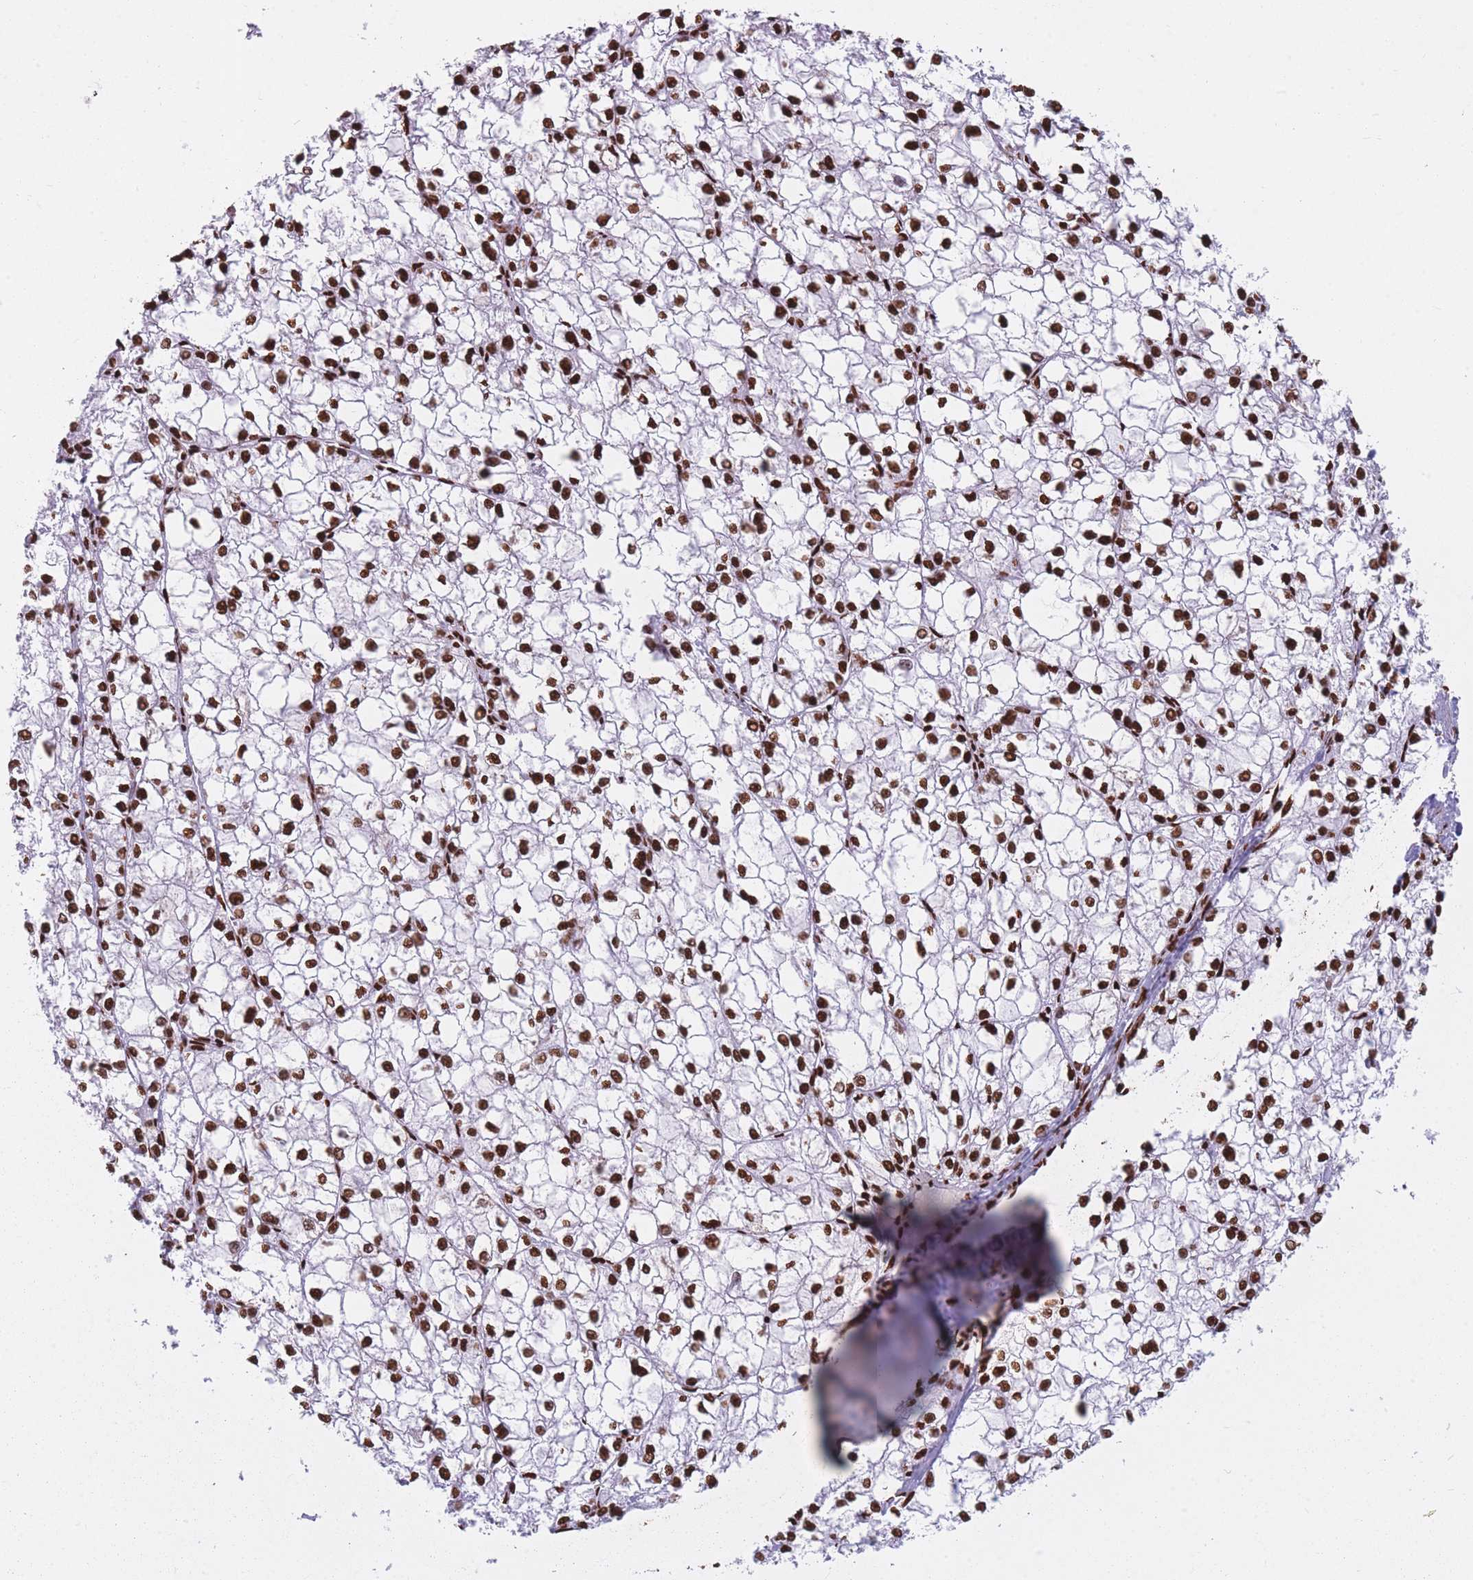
{"staining": {"intensity": "strong", "quantity": ">75%", "location": "nuclear"}, "tissue": "liver cancer", "cell_type": "Tumor cells", "image_type": "cancer", "snomed": [{"axis": "morphology", "description": "Carcinoma, Hepatocellular, NOS"}, {"axis": "topography", "description": "Liver"}], "caption": "Human liver cancer (hepatocellular carcinoma) stained with a brown dye reveals strong nuclear positive positivity in approximately >75% of tumor cells.", "gene": "HNRNPUL1", "patient": {"sex": "female", "age": 43}}